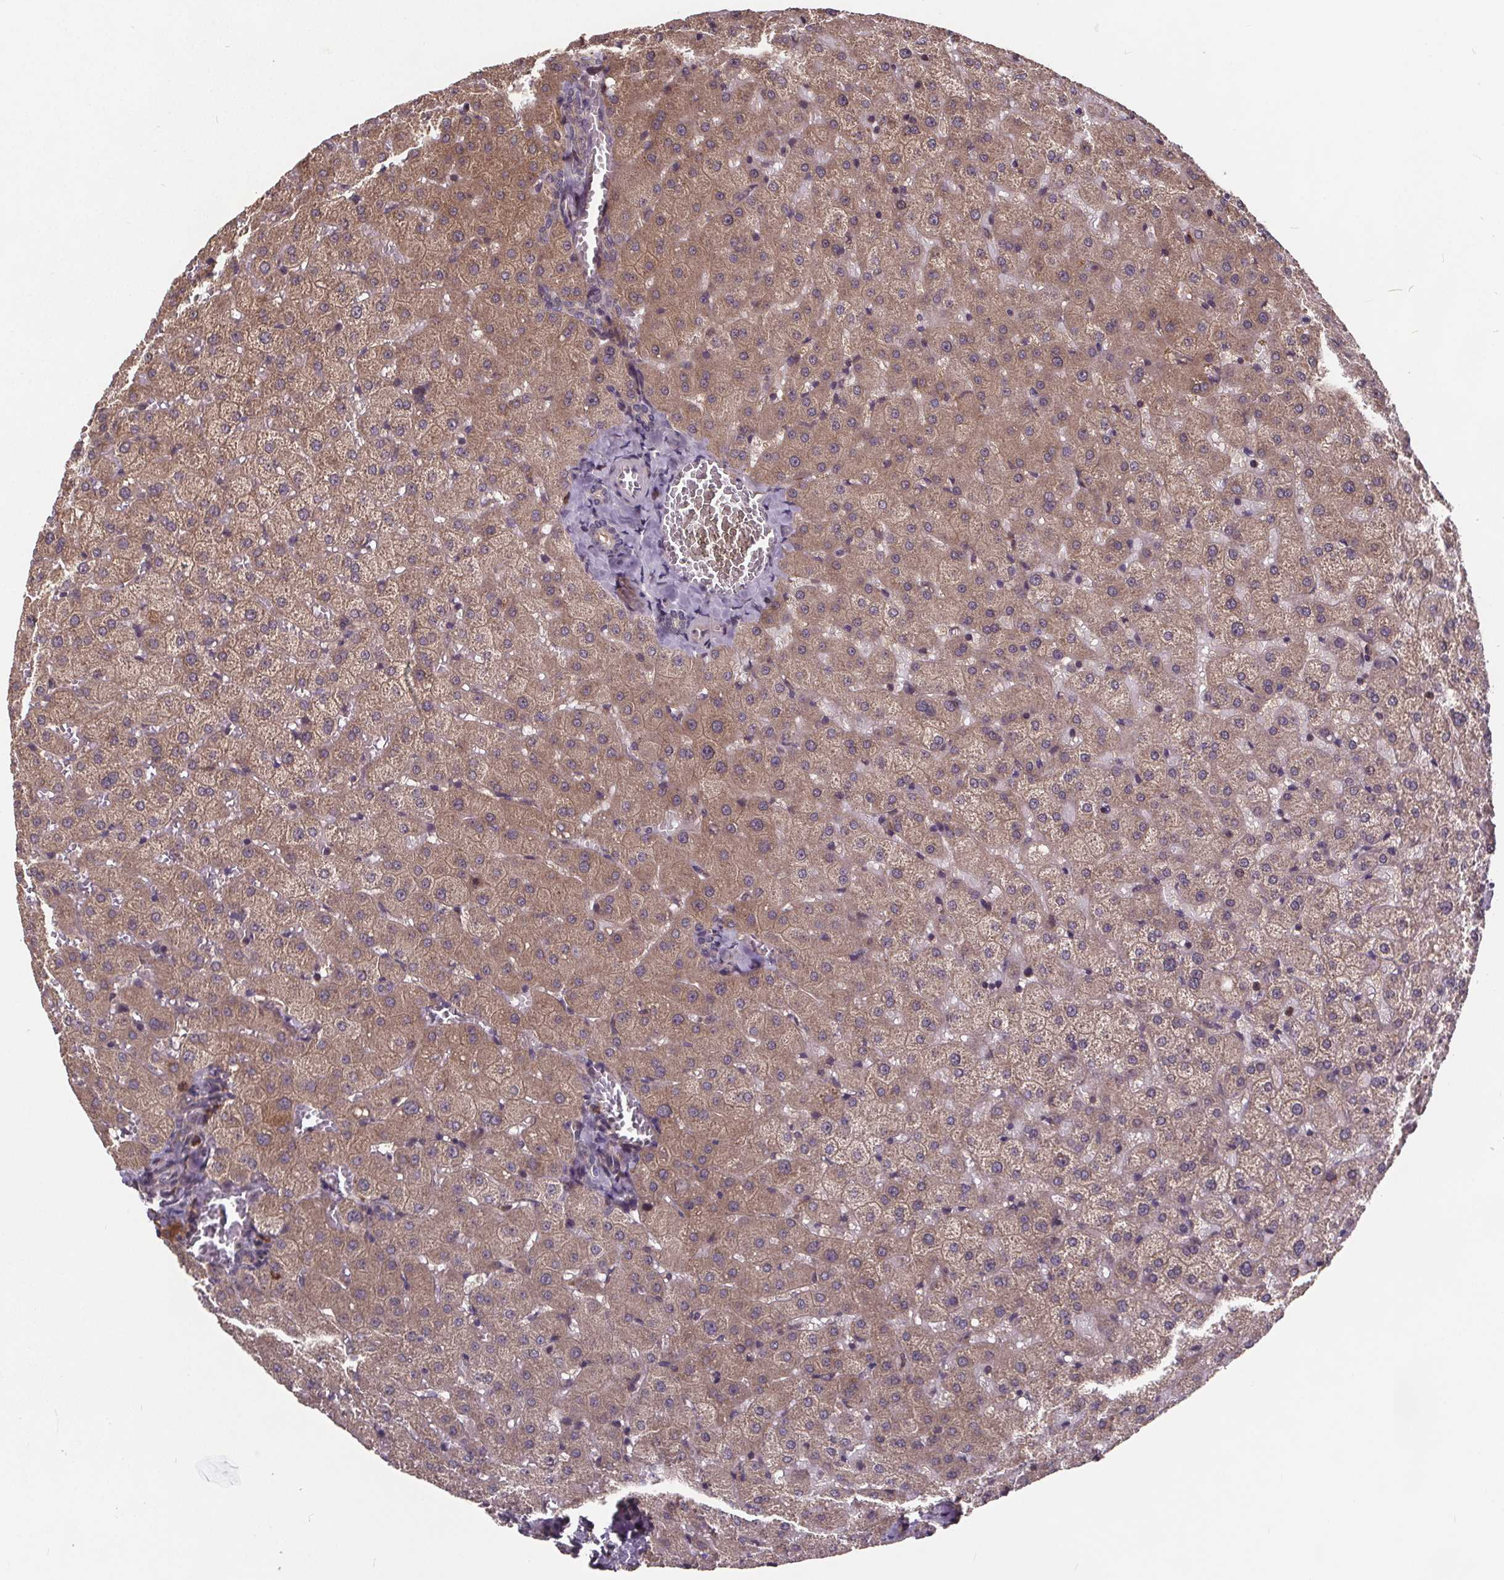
{"staining": {"intensity": "negative", "quantity": "none", "location": "none"}, "tissue": "liver", "cell_type": "Cholangiocytes", "image_type": "normal", "snomed": [{"axis": "morphology", "description": "Normal tissue, NOS"}, {"axis": "topography", "description": "Liver"}], "caption": "Immunohistochemical staining of normal human liver displays no significant staining in cholangiocytes. (DAB IHC, high magnification).", "gene": "USP9X", "patient": {"sex": "female", "age": 50}}